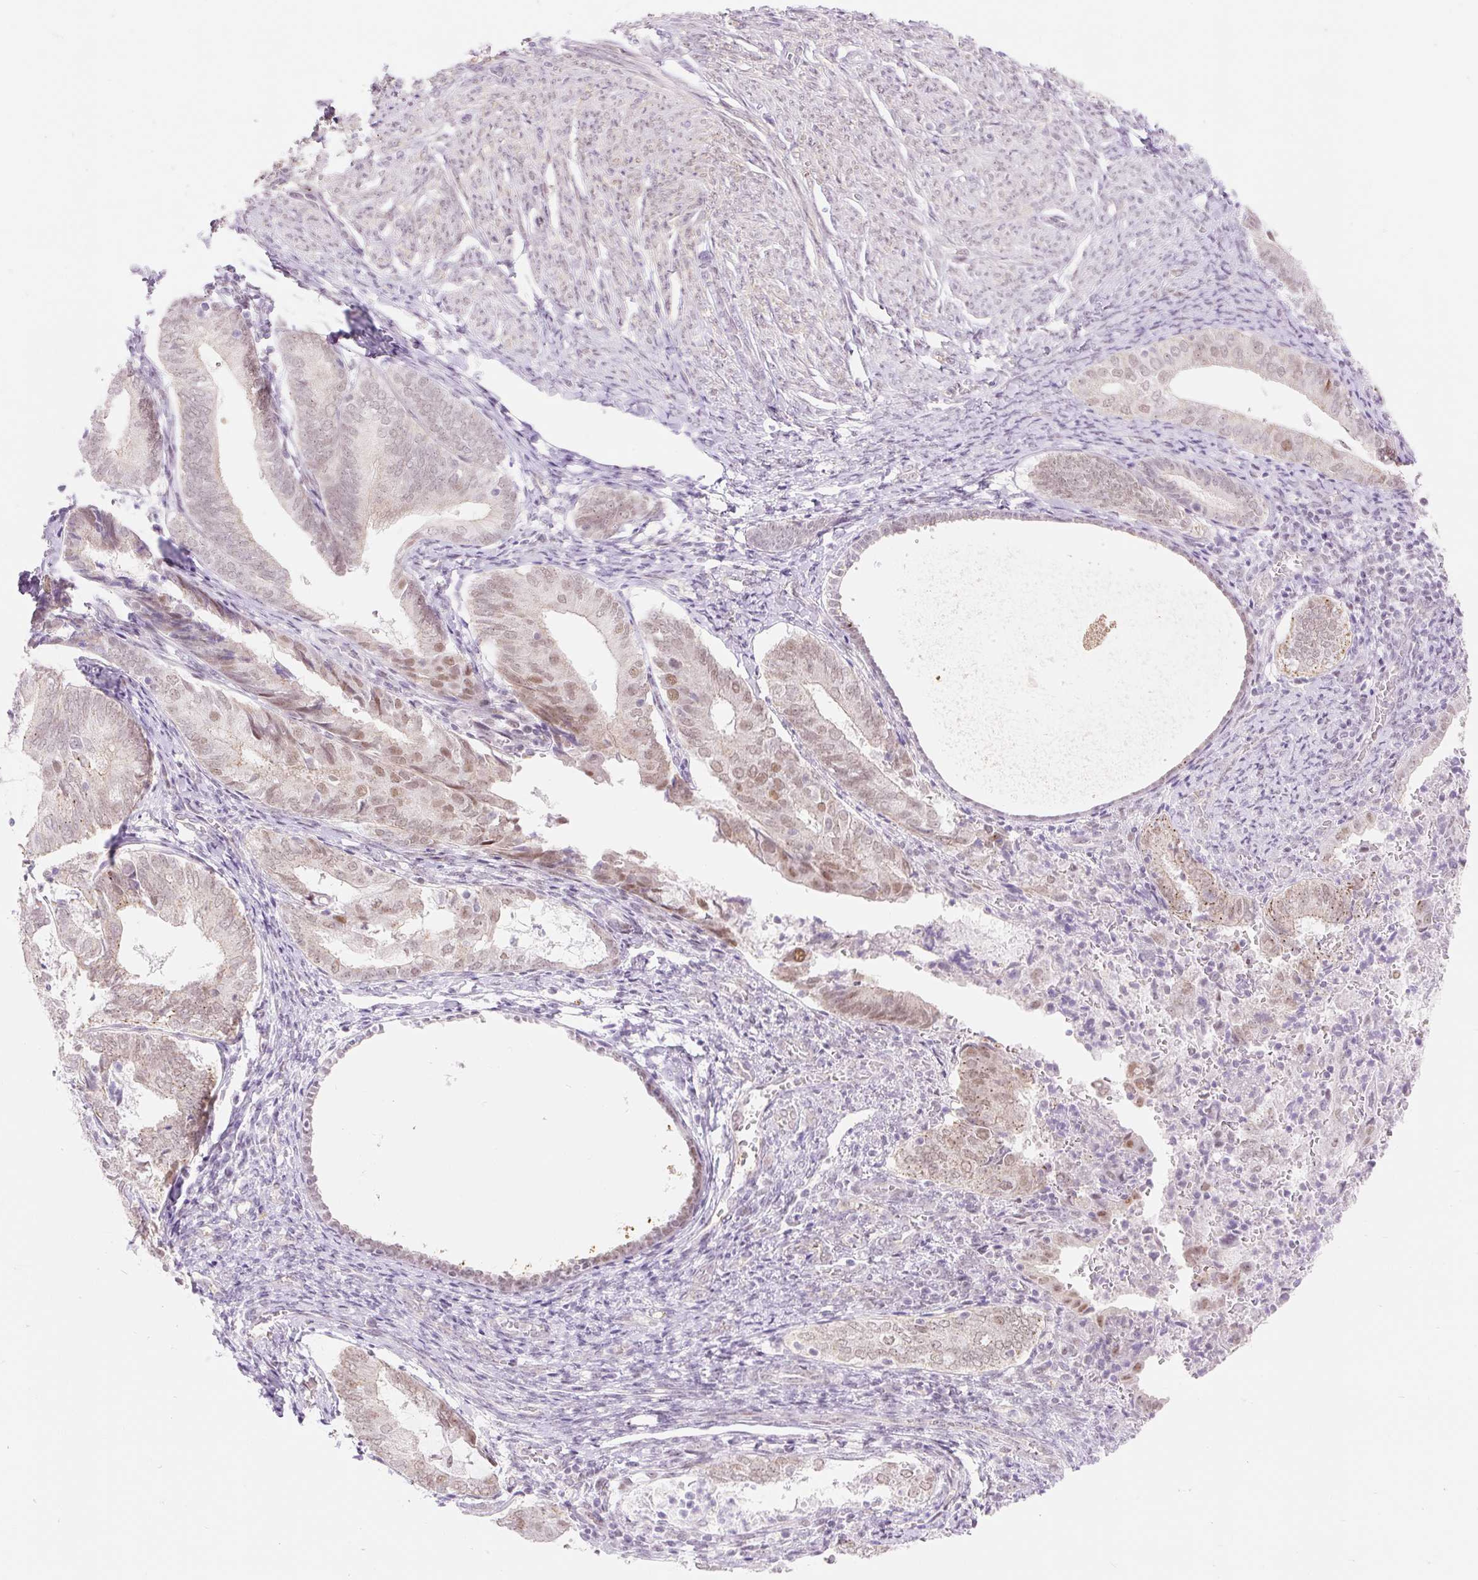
{"staining": {"intensity": "weak", "quantity": "25%-75%", "location": "nuclear"}, "tissue": "endometrial cancer", "cell_type": "Tumor cells", "image_type": "cancer", "snomed": [{"axis": "morphology", "description": "Adenocarcinoma, NOS"}, {"axis": "topography", "description": "Endometrium"}], "caption": "This is an image of IHC staining of endometrial cancer, which shows weak positivity in the nuclear of tumor cells.", "gene": "H2BW1", "patient": {"sex": "female", "age": 87}}